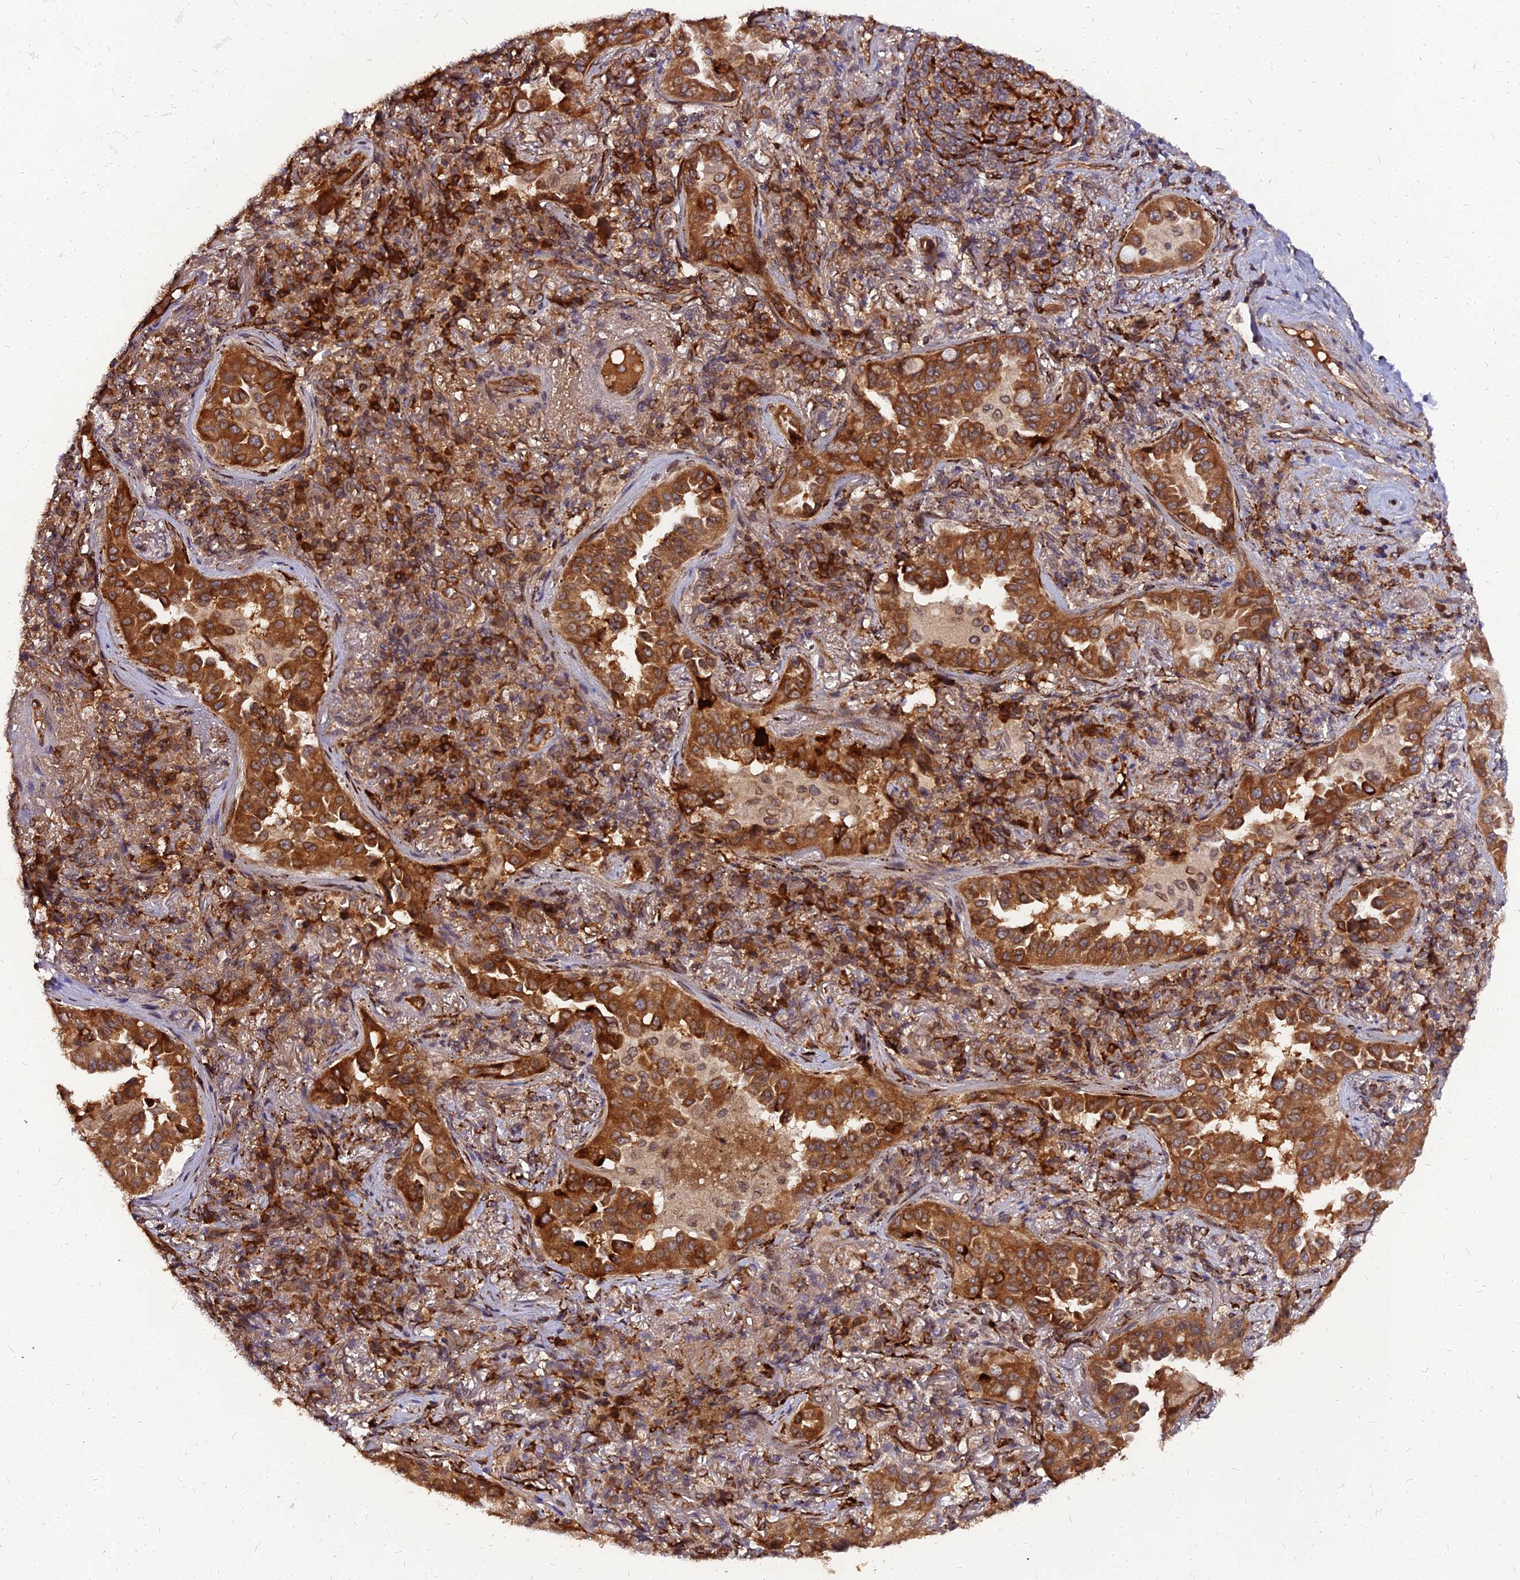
{"staining": {"intensity": "strong", "quantity": ">75%", "location": "cytoplasmic/membranous"}, "tissue": "lung cancer", "cell_type": "Tumor cells", "image_type": "cancer", "snomed": [{"axis": "morphology", "description": "Adenocarcinoma, NOS"}, {"axis": "topography", "description": "Lung"}], "caption": "Lung cancer (adenocarcinoma) stained with a brown dye exhibits strong cytoplasmic/membranous positive positivity in approximately >75% of tumor cells.", "gene": "PDE4D", "patient": {"sex": "female", "age": 69}}